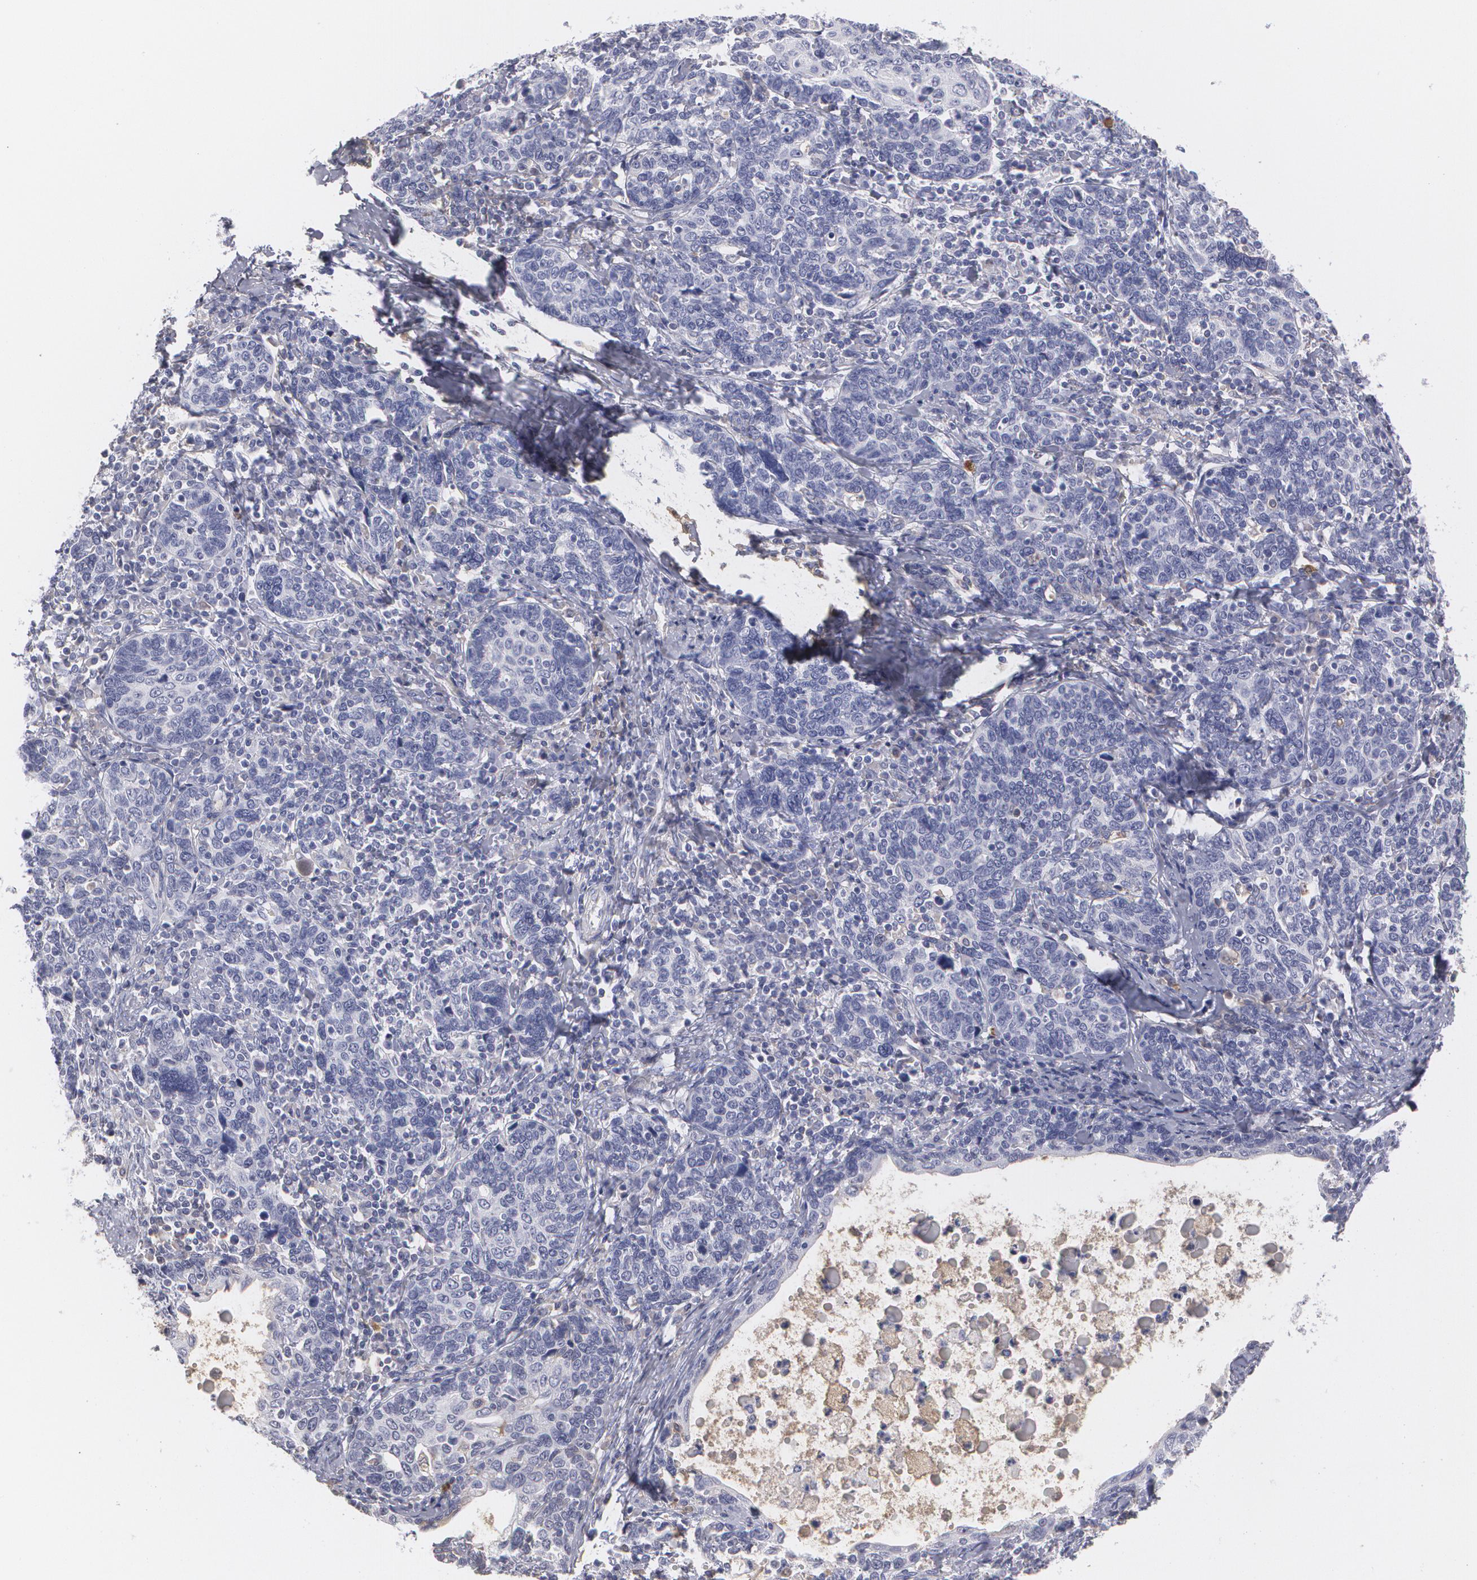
{"staining": {"intensity": "negative", "quantity": "none", "location": "none"}, "tissue": "cervical cancer", "cell_type": "Tumor cells", "image_type": "cancer", "snomed": [{"axis": "morphology", "description": "Squamous cell carcinoma, NOS"}, {"axis": "topography", "description": "Cervix"}], "caption": "Protein analysis of squamous cell carcinoma (cervical) displays no significant expression in tumor cells. (Stains: DAB (3,3'-diaminobenzidine) immunohistochemistry with hematoxylin counter stain, Microscopy: brightfield microscopy at high magnification).", "gene": "SERPINA1", "patient": {"sex": "female", "age": 41}}